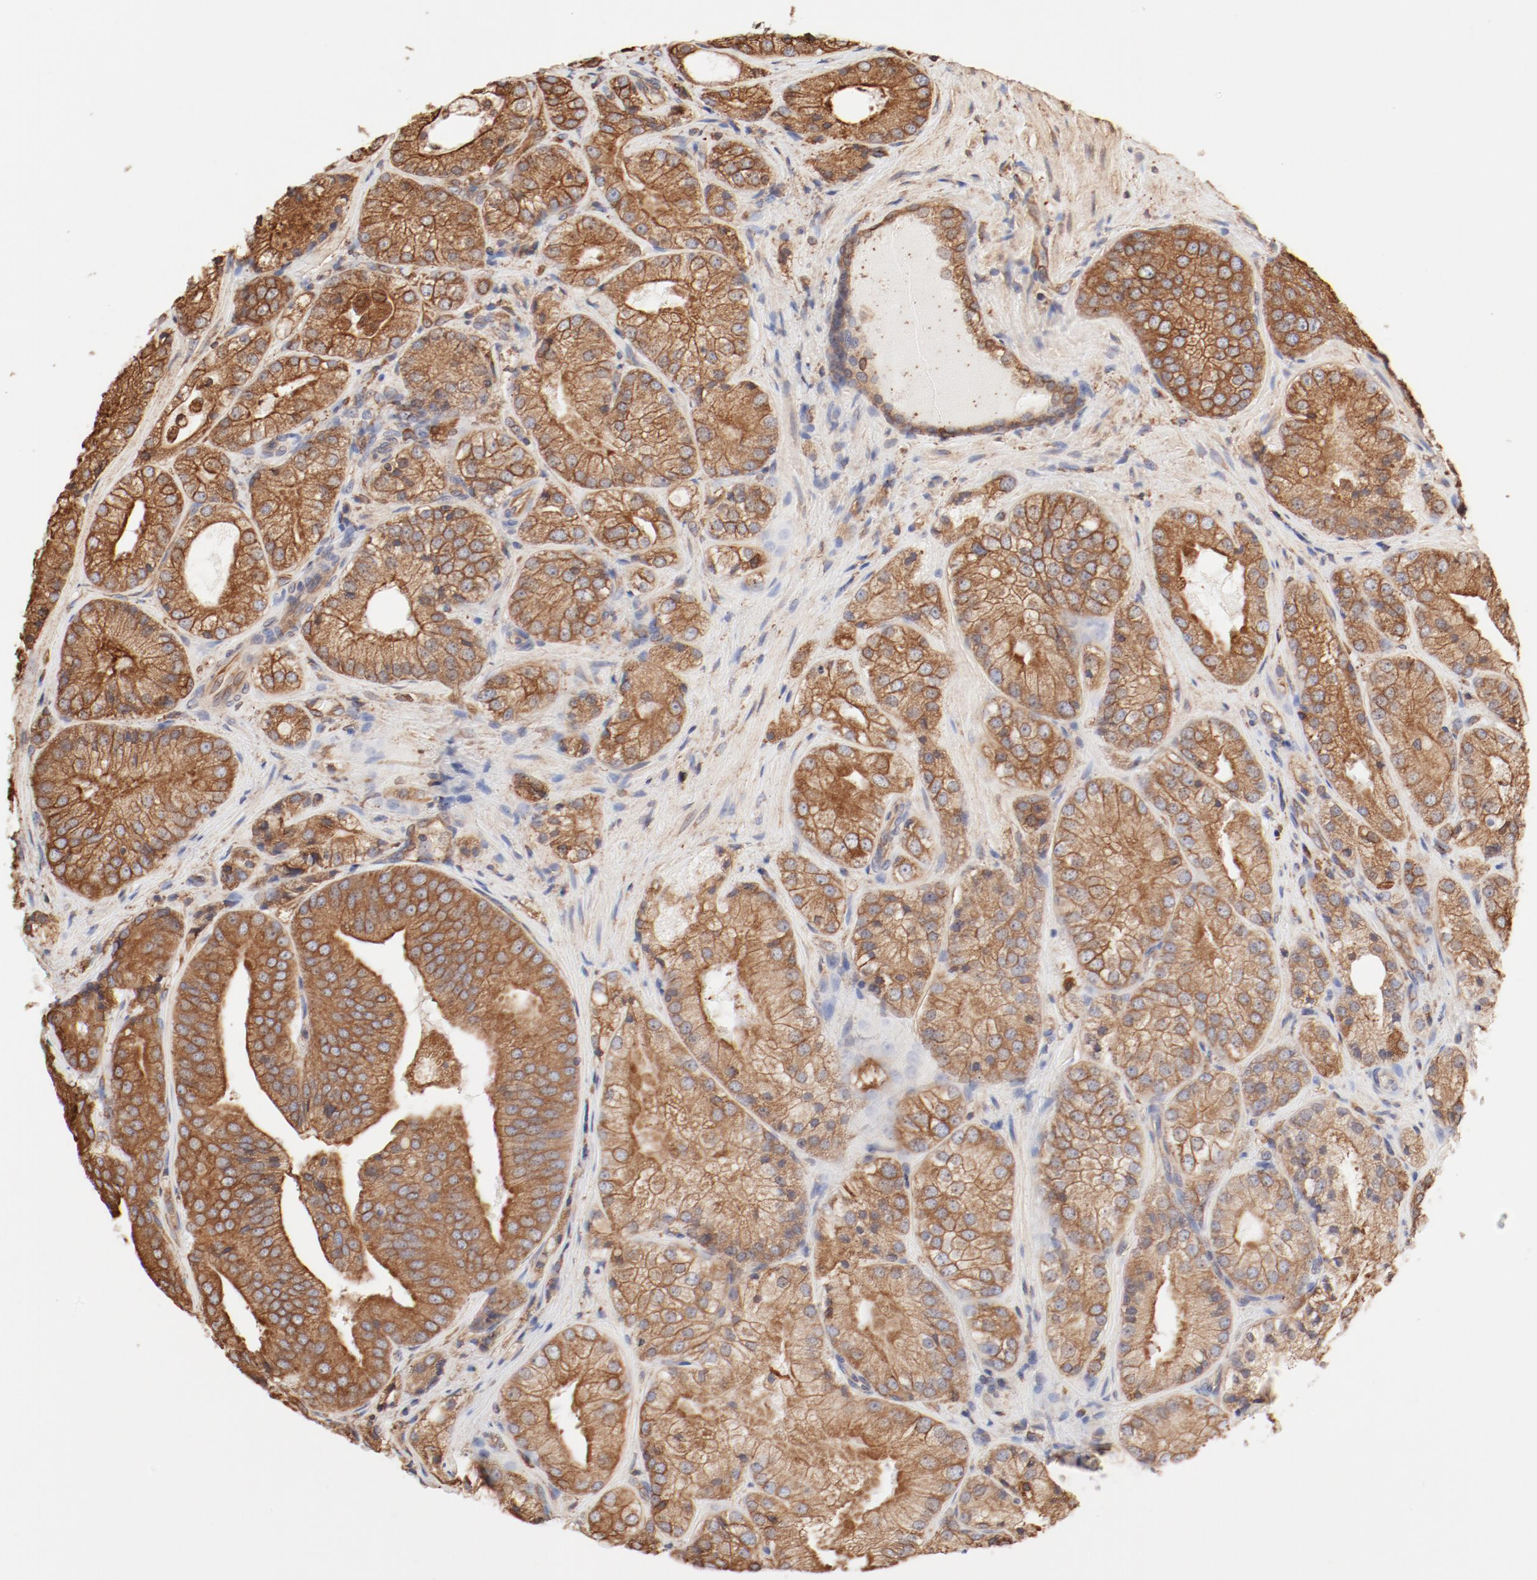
{"staining": {"intensity": "moderate", "quantity": "25%-75%", "location": "cytoplasmic/membranous"}, "tissue": "prostate cancer", "cell_type": "Tumor cells", "image_type": "cancer", "snomed": [{"axis": "morphology", "description": "Adenocarcinoma, Low grade"}, {"axis": "topography", "description": "Prostate"}], "caption": "Prostate cancer (low-grade adenocarcinoma) tissue shows moderate cytoplasmic/membranous expression in approximately 25%-75% of tumor cells, visualized by immunohistochemistry. (Brightfield microscopy of DAB IHC at high magnification).", "gene": "BCAP31", "patient": {"sex": "male", "age": 60}}